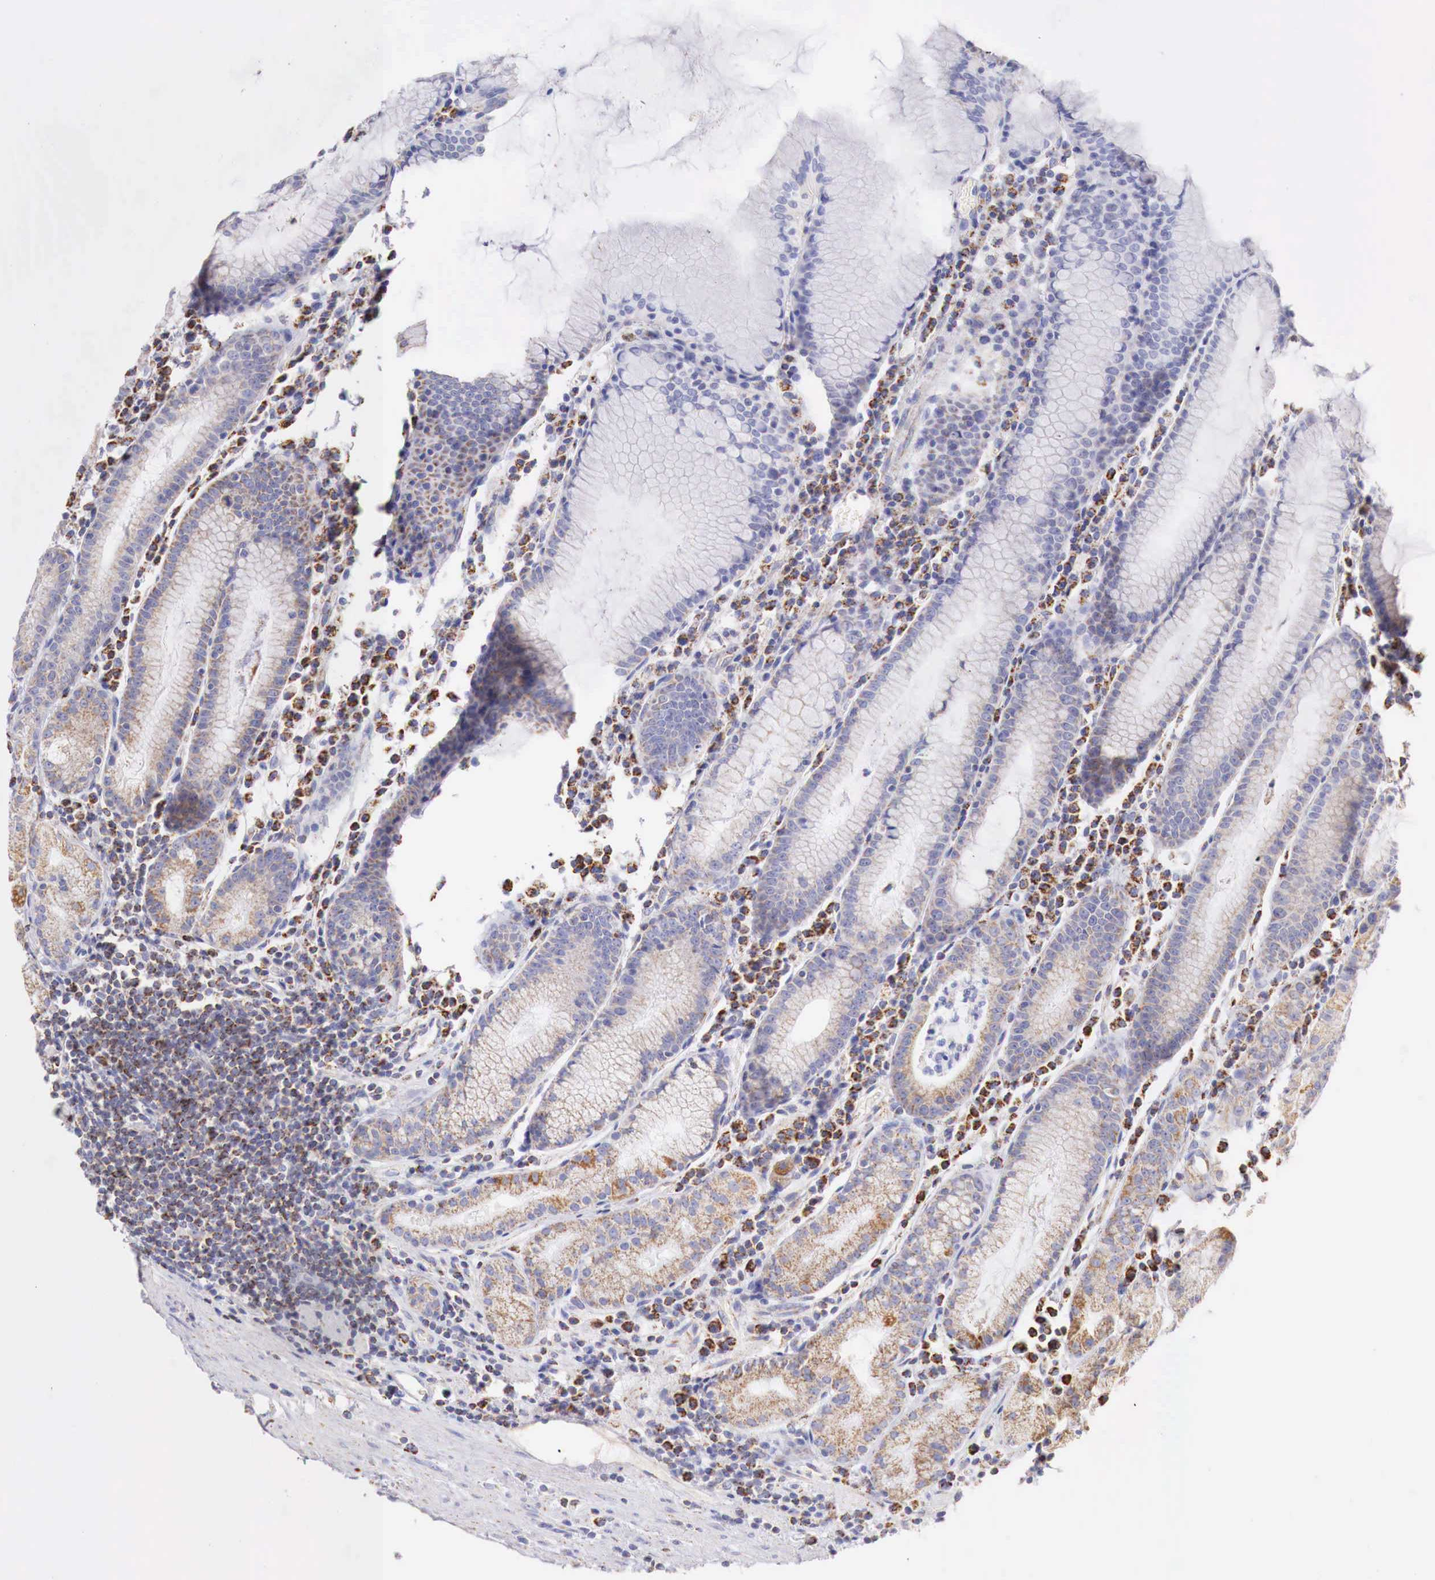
{"staining": {"intensity": "negative", "quantity": "none", "location": "none"}, "tissue": "stomach", "cell_type": "Glandular cells", "image_type": "normal", "snomed": [{"axis": "morphology", "description": "Normal tissue, NOS"}, {"axis": "topography", "description": "Stomach, lower"}], "caption": "Immunohistochemical staining of normal human stomach displays no significant expression in glandular cells. (Immunohistochemistry, brightfield microscopy, high magnification).", "gene": "IDH3G", "patient": {"sex": "female", "age": 43}}